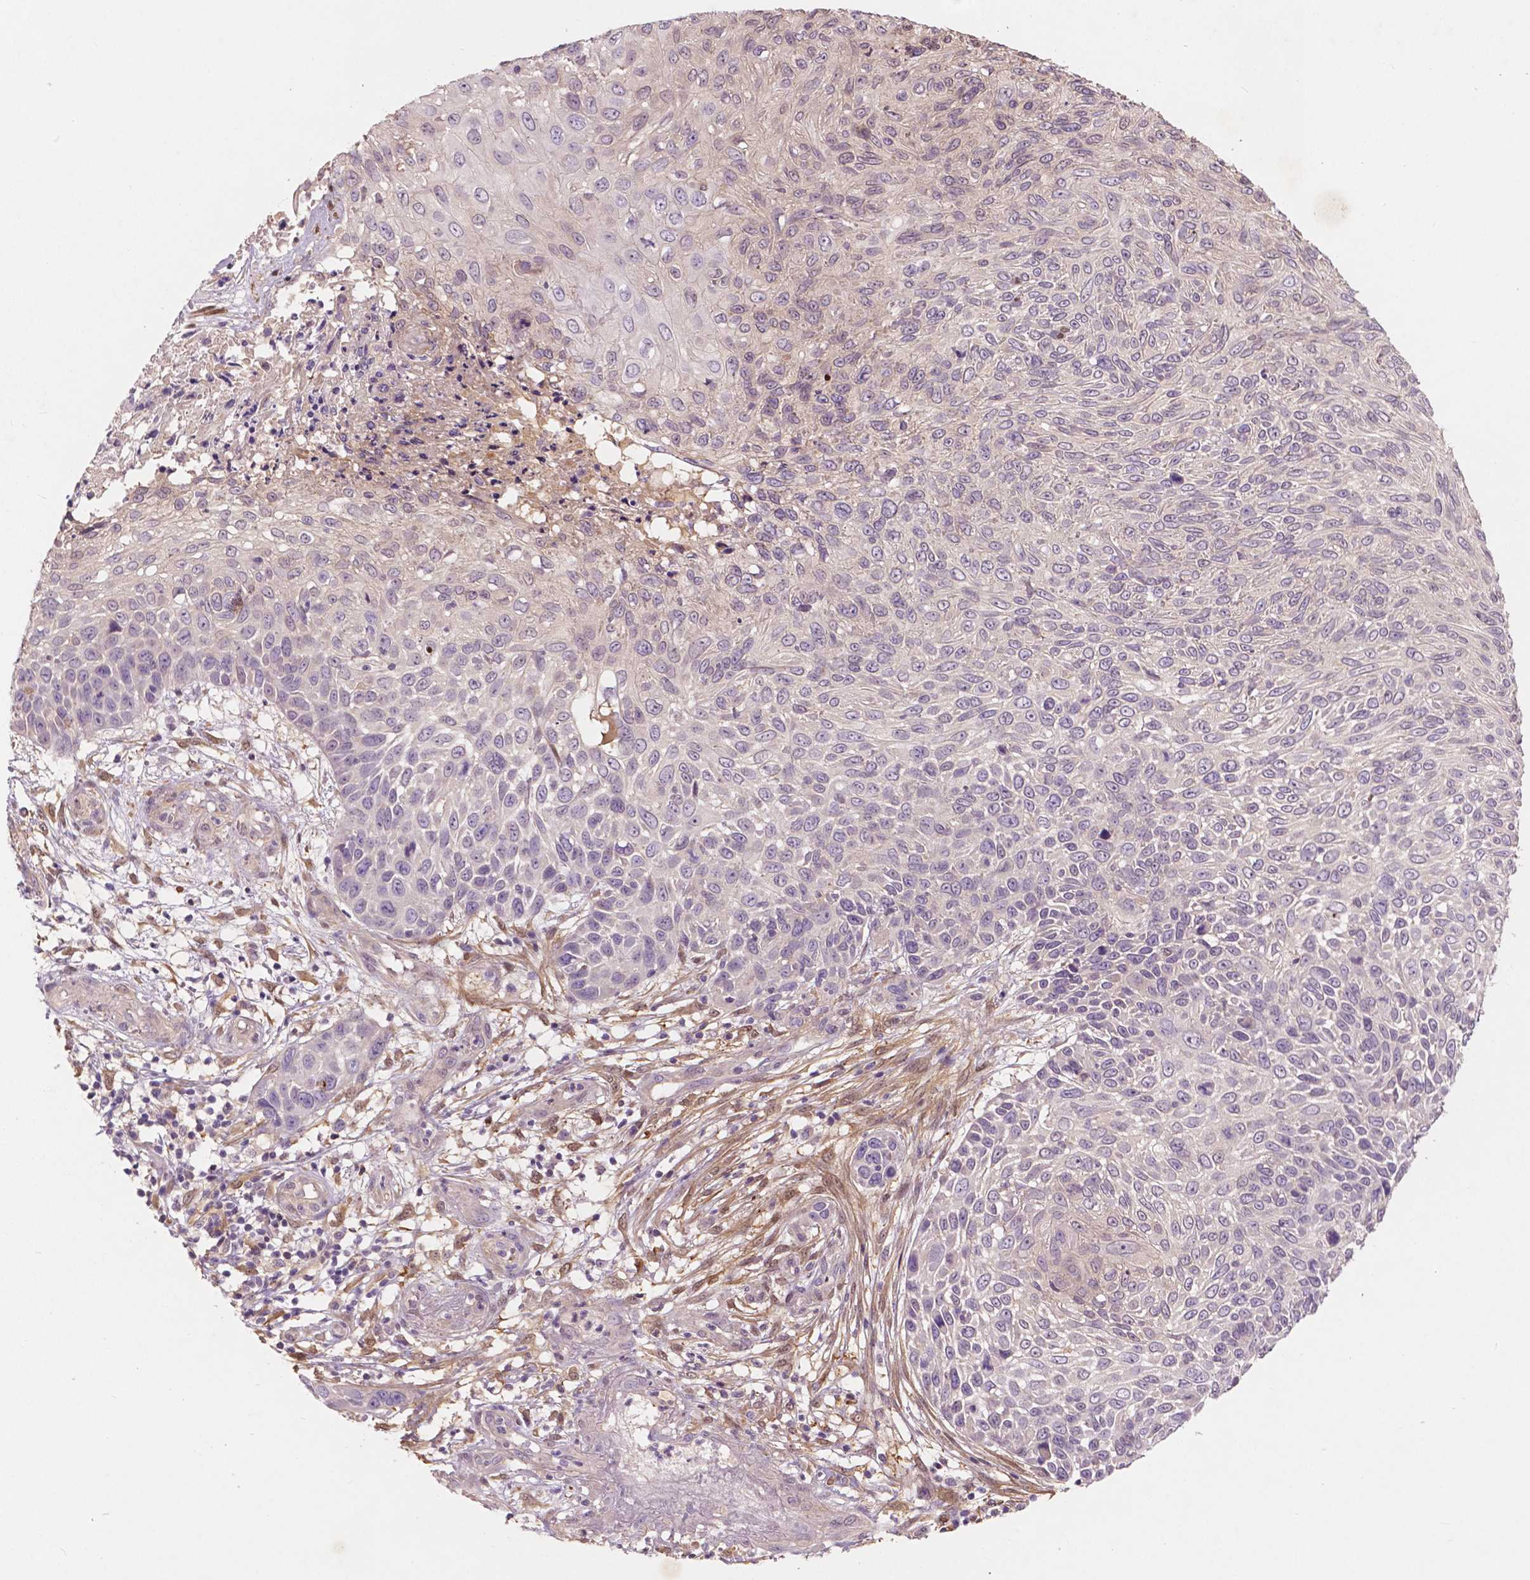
{"staining": {"intensity": "negative", "quantity": "none", "location": "none"}, "tissue": "skin cancer", "cell_type": "Tumor cells", "image_type": "cancer", "snomed": [{"axis": "morphology", "description": "Squamous cell carcinoma, NOS"}, {"axis": "topography", "description": "Skin"}], "caption": "Immunohistochemical staining of human skin squamous cell carcinoma displays no significant expression in tumor cells.", "gene": "GPR37", "patient": {"sex": "male", "age": 92}}